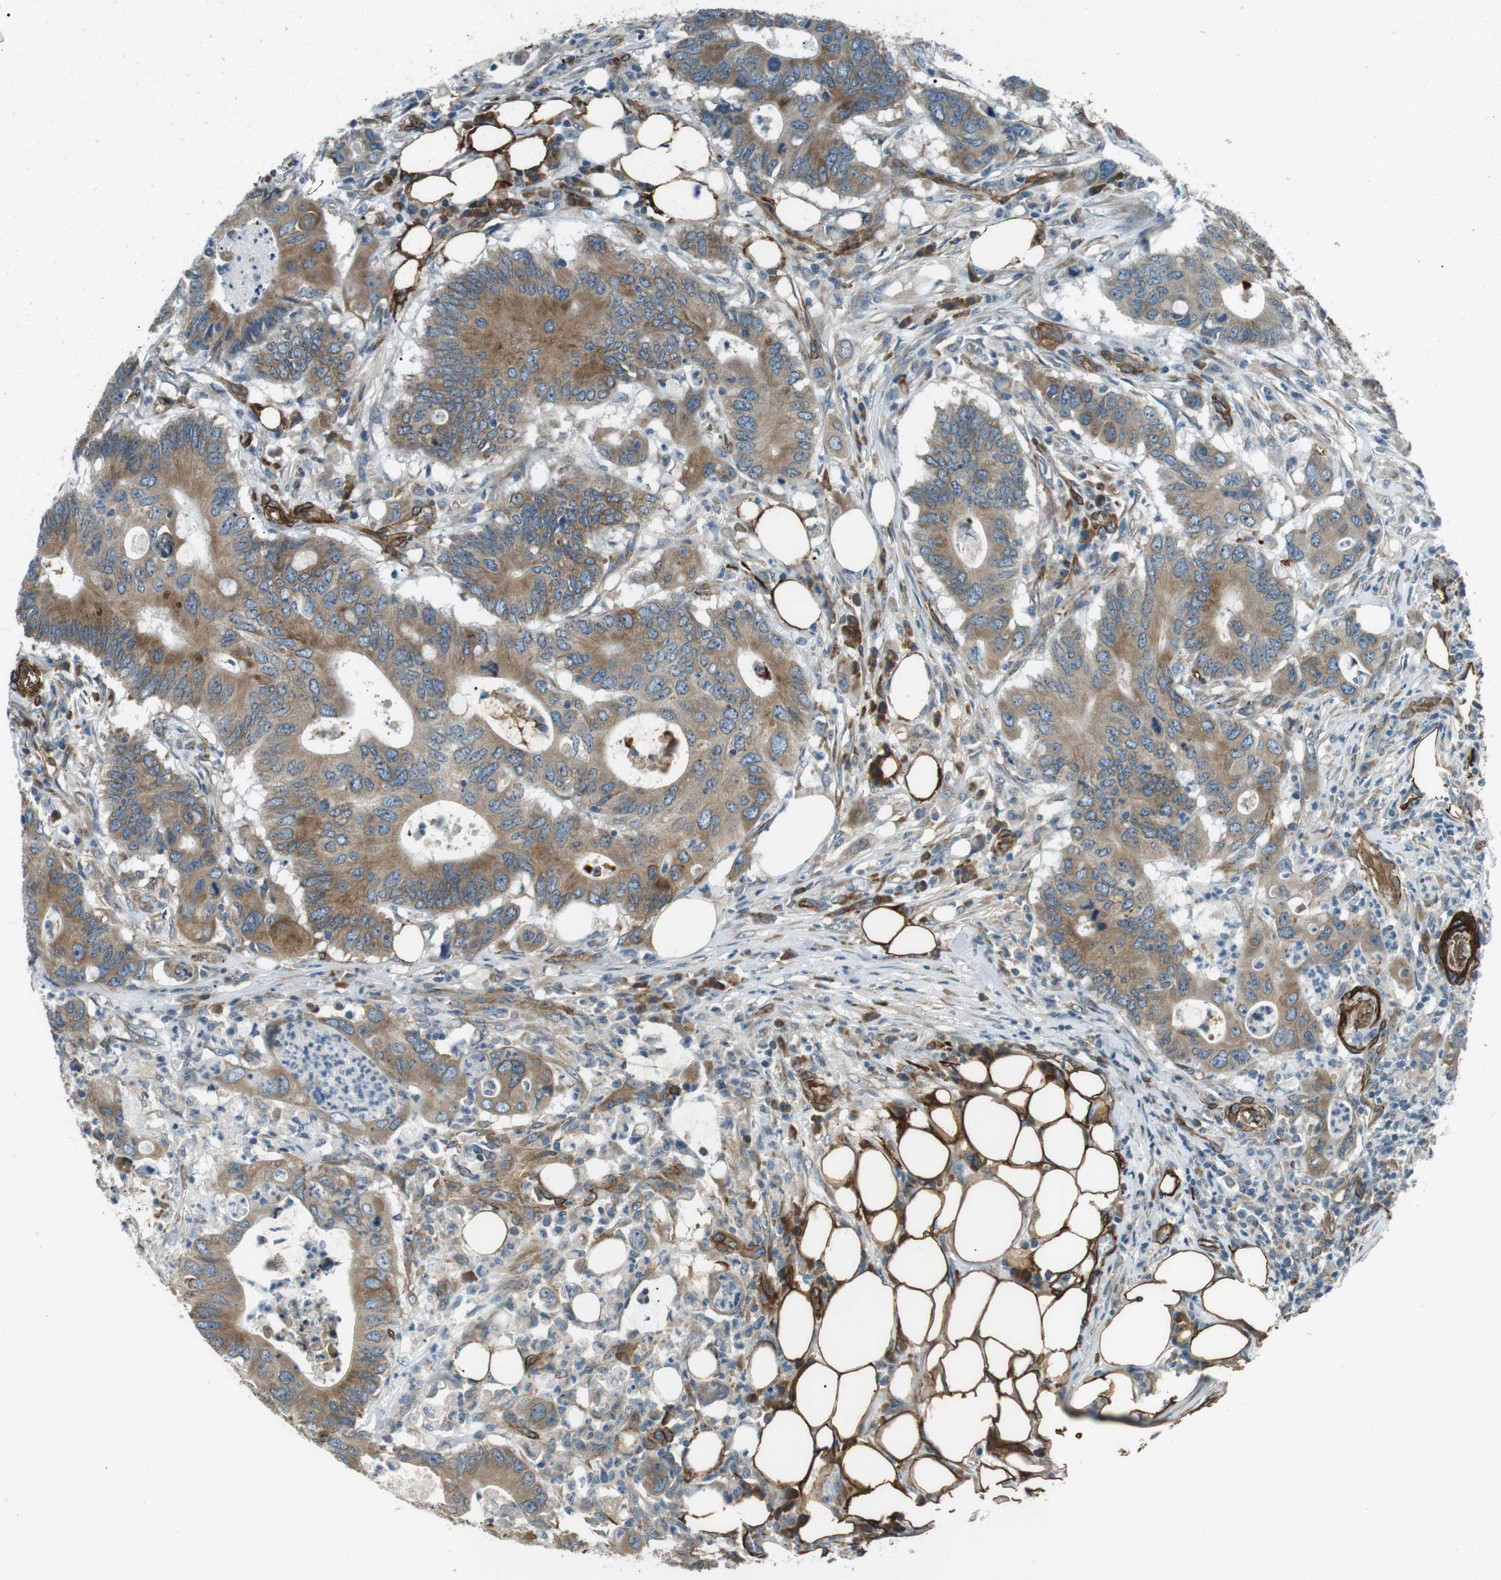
{"staining": {"intensity": "moderate", "quantity": ">75%", "location": "cytoplasmic/membranous"}, "tissue": "colorectal cancer", "cell_type": "Tumor cells", "image_type": "cancer", "snomed": [{"axis": "morphology", "description": "Adenocarcinoma, NOS"}, {"axis": "topography", "description": "Colon"}], "caption": "Moderate cytoplasmic/membranous staining is appreciated in about >75% of tumor cells in colorectal adenocarcinoma.", "gene": "ODR4", "patient": {"sex": "male", "age": 71}}